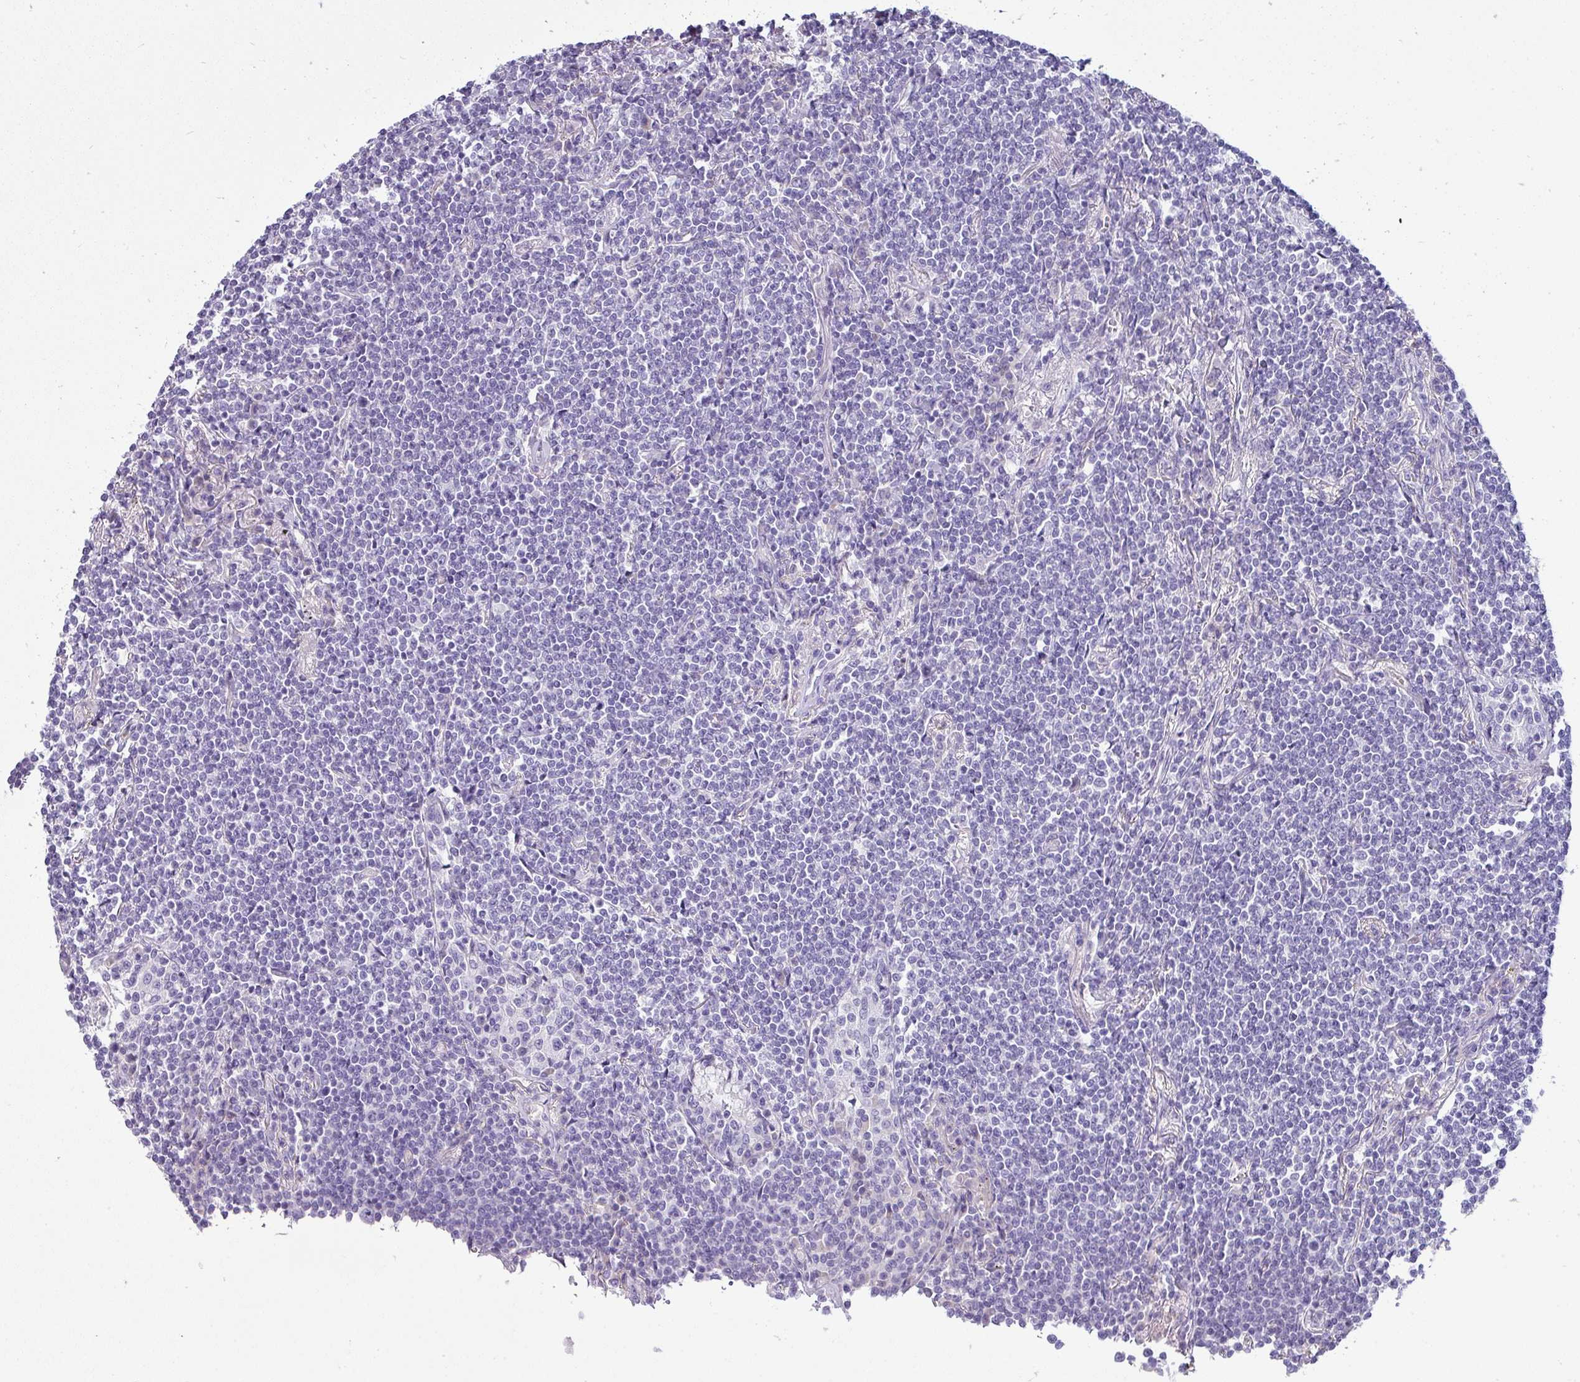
{"staining": {"intensity": "negative", "quantity": "none", "location": "none"}, "tissue": "lymphoma", "cell_type": "Tumor cells", "image_type": "cancer", "snomed": [{"axis": "morphology", "description": "Malignant lymphoma, non-Hodgkin's type, Low grade"}, {"axis": "topography", "description": "Lung"}], "caption": "A micrograph of lymphoma stained for a protein reveals no brown staining in tumor cells.", "gene": "VCX2", "patient": {"sex": "female", "age": 71}}